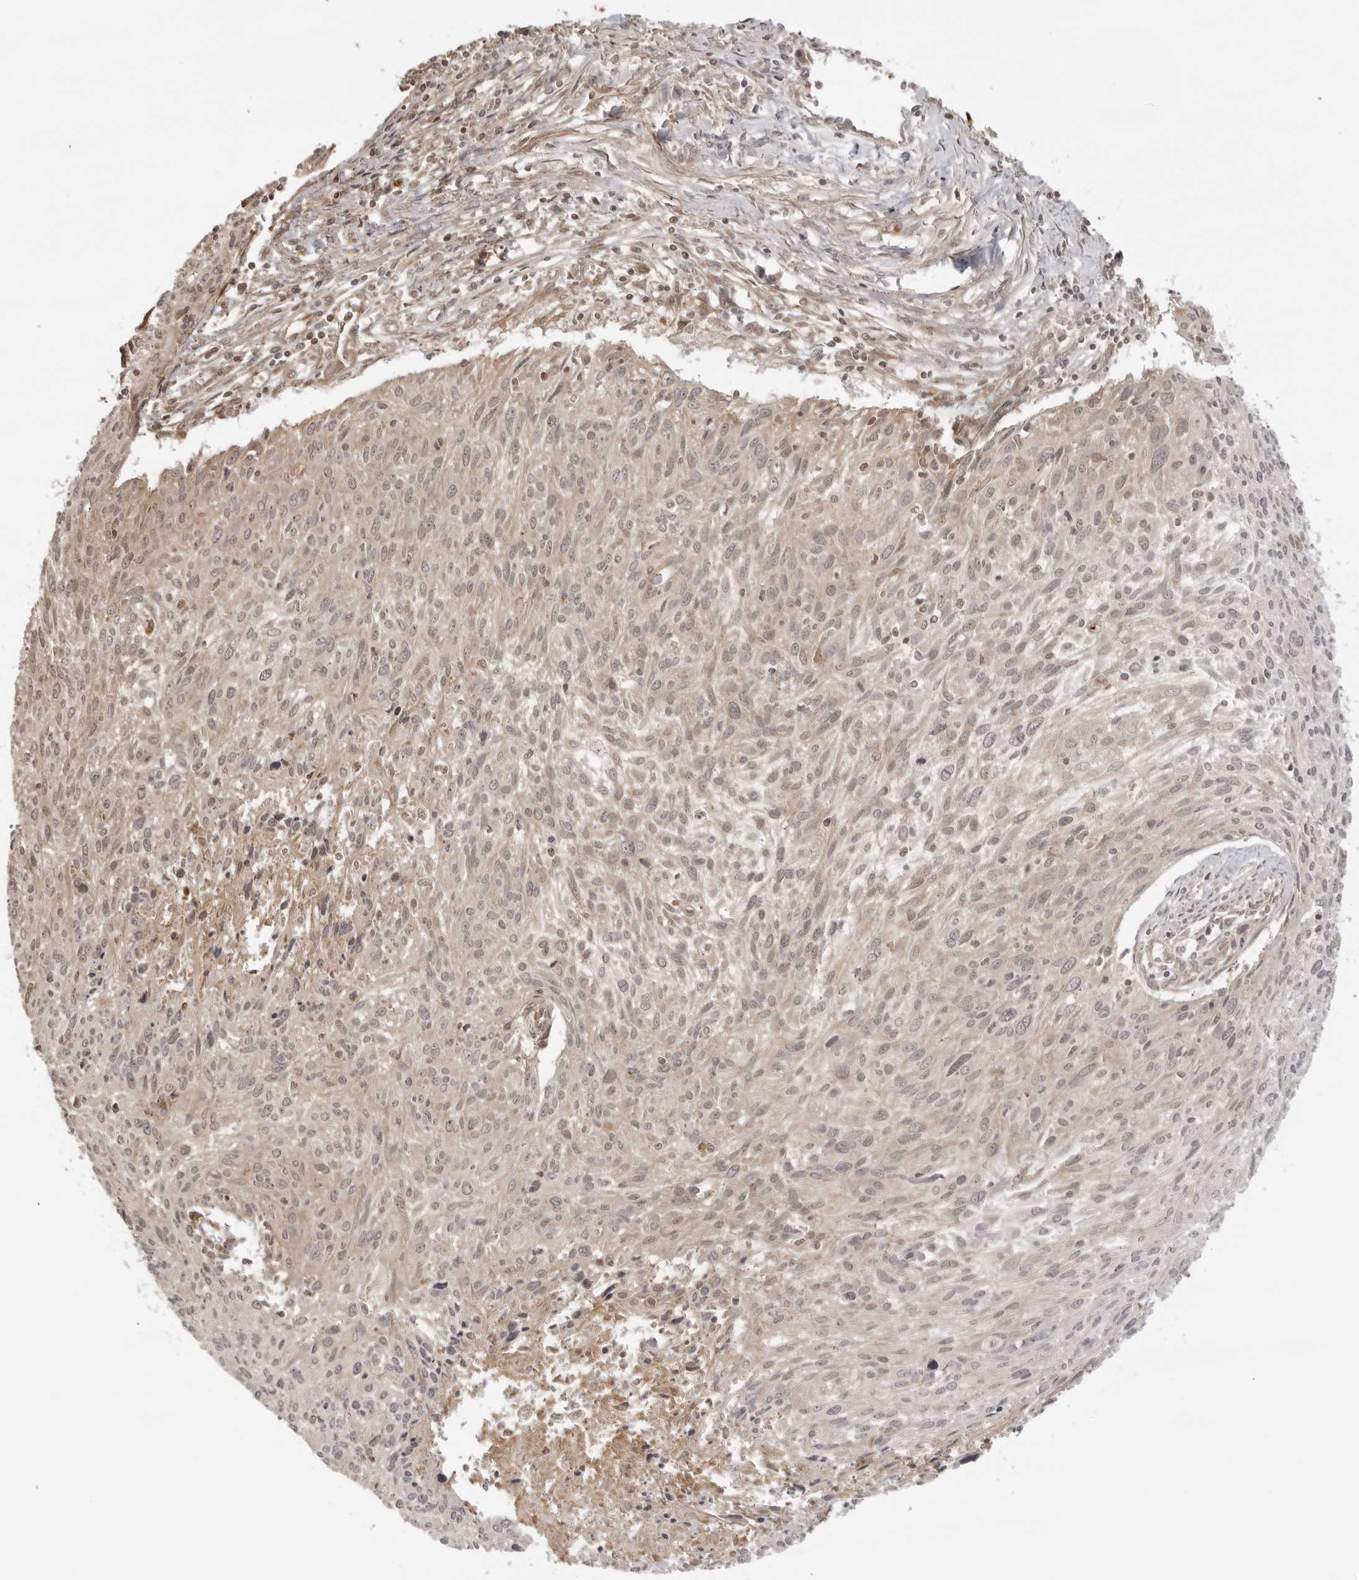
{"staining": {"intensity": "weak", "quantity": "25%-75%", "location": "cytoplasmic/membranous,nuclear"}, "tissue": "cervical cancer", "cell_type": "Tumor cells", "image_type": "cancer", "snomed": [{"axis": "morphology", "description": "Squamous cell carcinoma, NOS"}, {"axis": "topography", "description": "Cervix"}], "caption": "Cervical squamous cell carcinoma was stained to show a protein in brown. There is low levels of weak cytoplasmic/membranous and nuclear staining in approximately 25%-75% of tumor cells.", "gene": "IKBKE", "patient": {"sex": "female", "age": 51}}